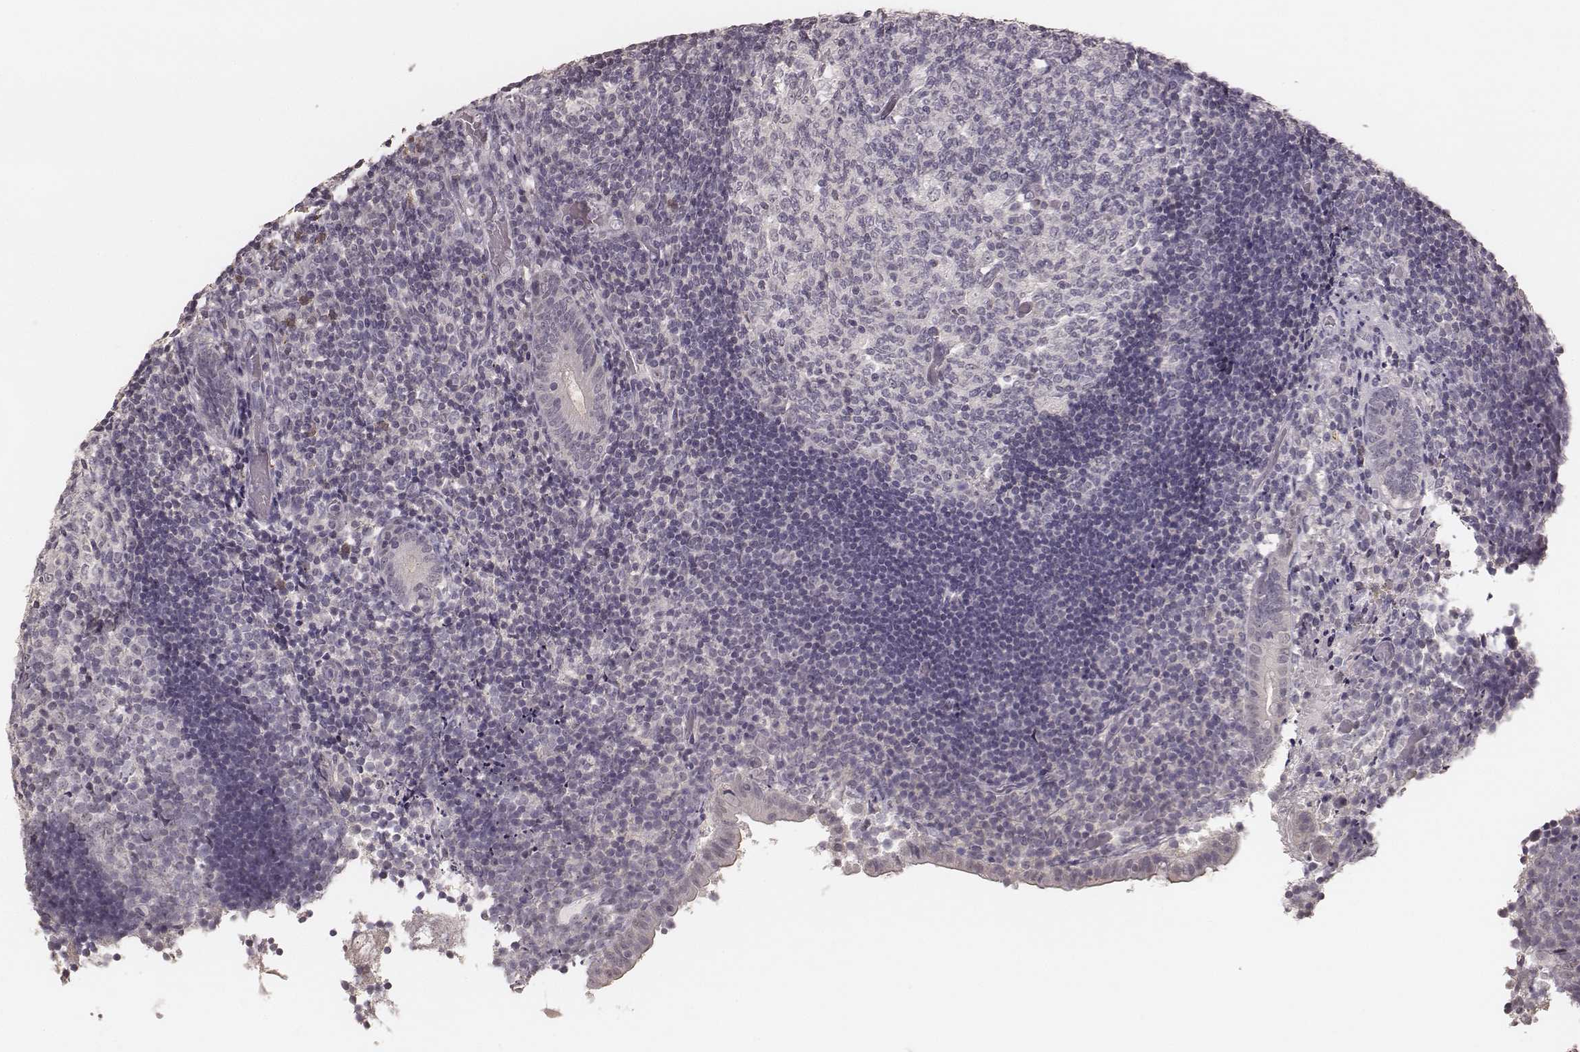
{"staining": {"intensity": "negative", "quantity": "none", "location": "none"}, "tissue": "appendix", "cell_type": "Glandular cells", "image_type": "normal", "snomed": [{"axis": "morphology", "description": "Normal tissue, NOS"}, {"axis": "topography", "description": "Appendix"}], "caption": "Image shows no significant protein expression in glandular cells of normal appendix.", "gene": "LY6K", "patient": {"sex": "female", "age": 32}}